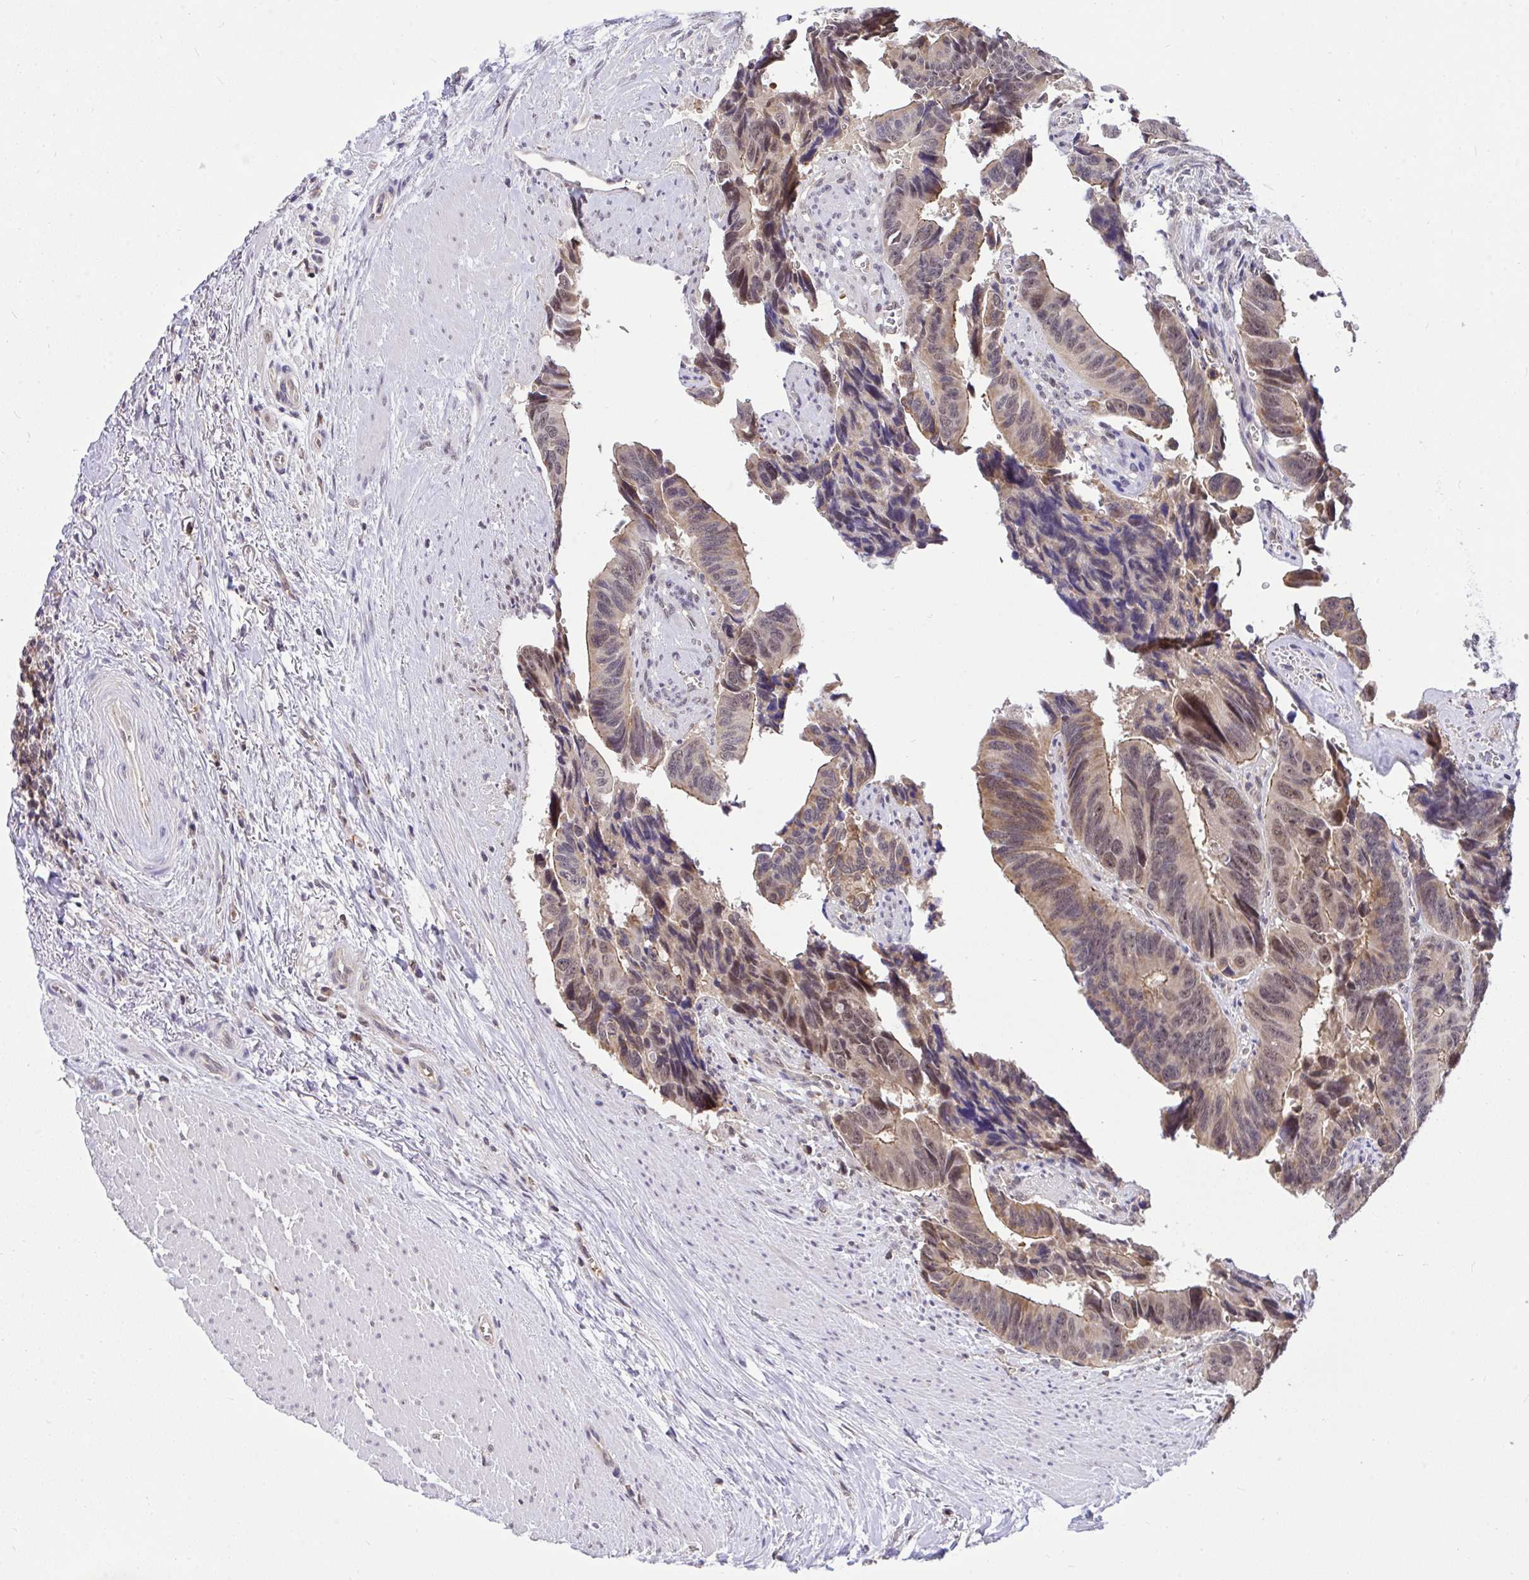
{"staining": {"intensity": "weak", "quantity": "25%-75%", "location": "cytoplasmic/membranous"}, "tissue": "colorectal cancer", "cell_type": "Tumor cells", "image_type": "cancer", "snomed": [{"axis": "morphology", "description": "Adenocarcinoma, NOS"}, {"axis": "topography", "description": "Rectum"}], "caption": "Immunohistochemical staining of colorectal cancer displays low levels of weak cytoplasmic/membranous protein staining in approximately 25%-75% of tumor cells.", "gene": "PPP1CA", "patient": {"sex": "male", "age": 76}}